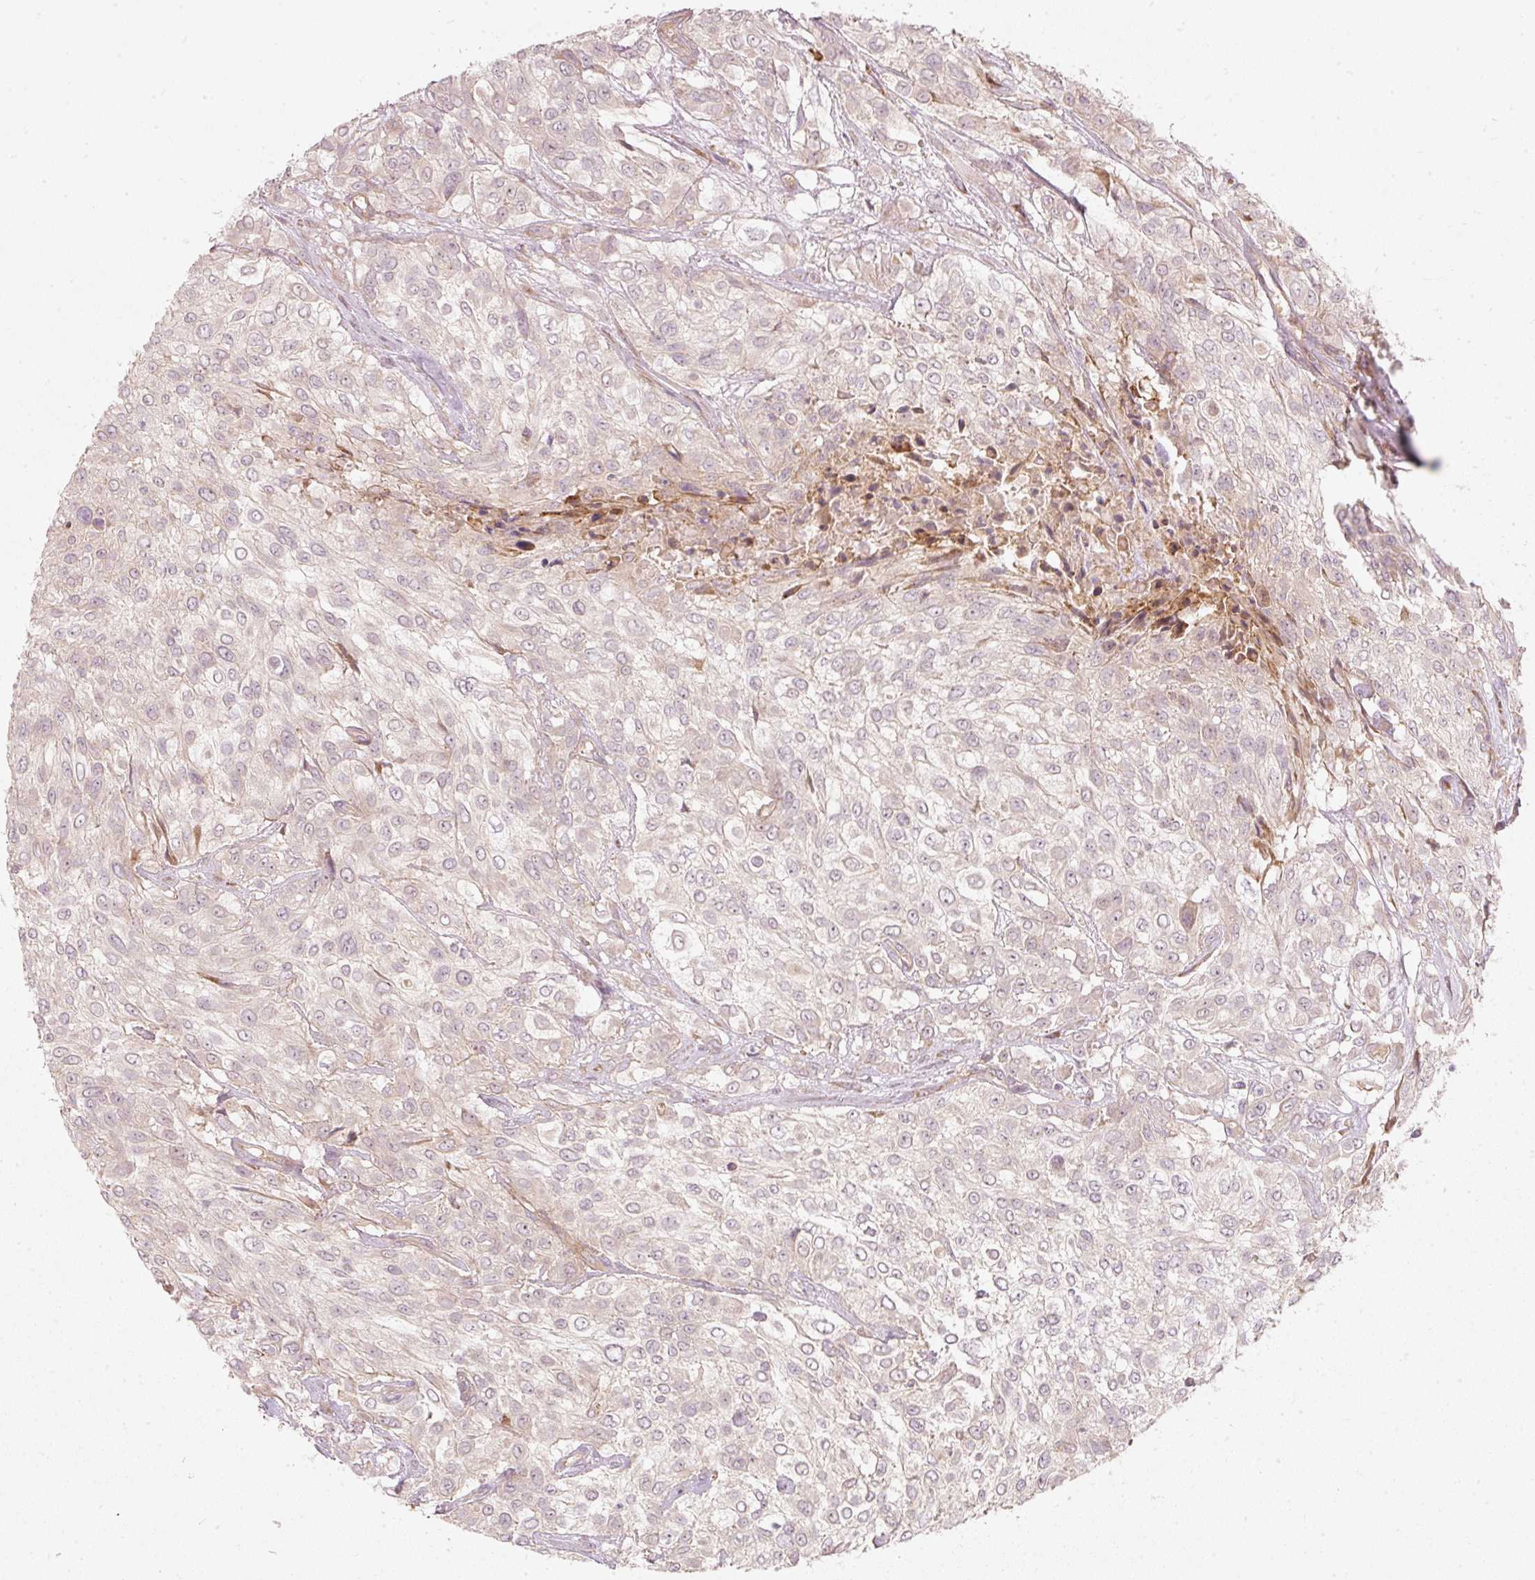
{"staining": {"intensity": "negative", "quantity": "none", "location": "none"}, "tissue": "urothelial cancer", "cell_type": "Tumor cells", "image_type": "cancer", "snomed": [{"axis": "morphology", "description": "Urothelial carcinoma, High grade"}, {"axis": "topography", "description": "Urinary bladder"}], "caption": "Protein analysis of urothelial carcinoma (high-grade) displays no significant staining in tumor cells. (DAB IHC, high magnification).", "gene": "KCNQ1", "patient": {"sex": "male", "age": 57}}